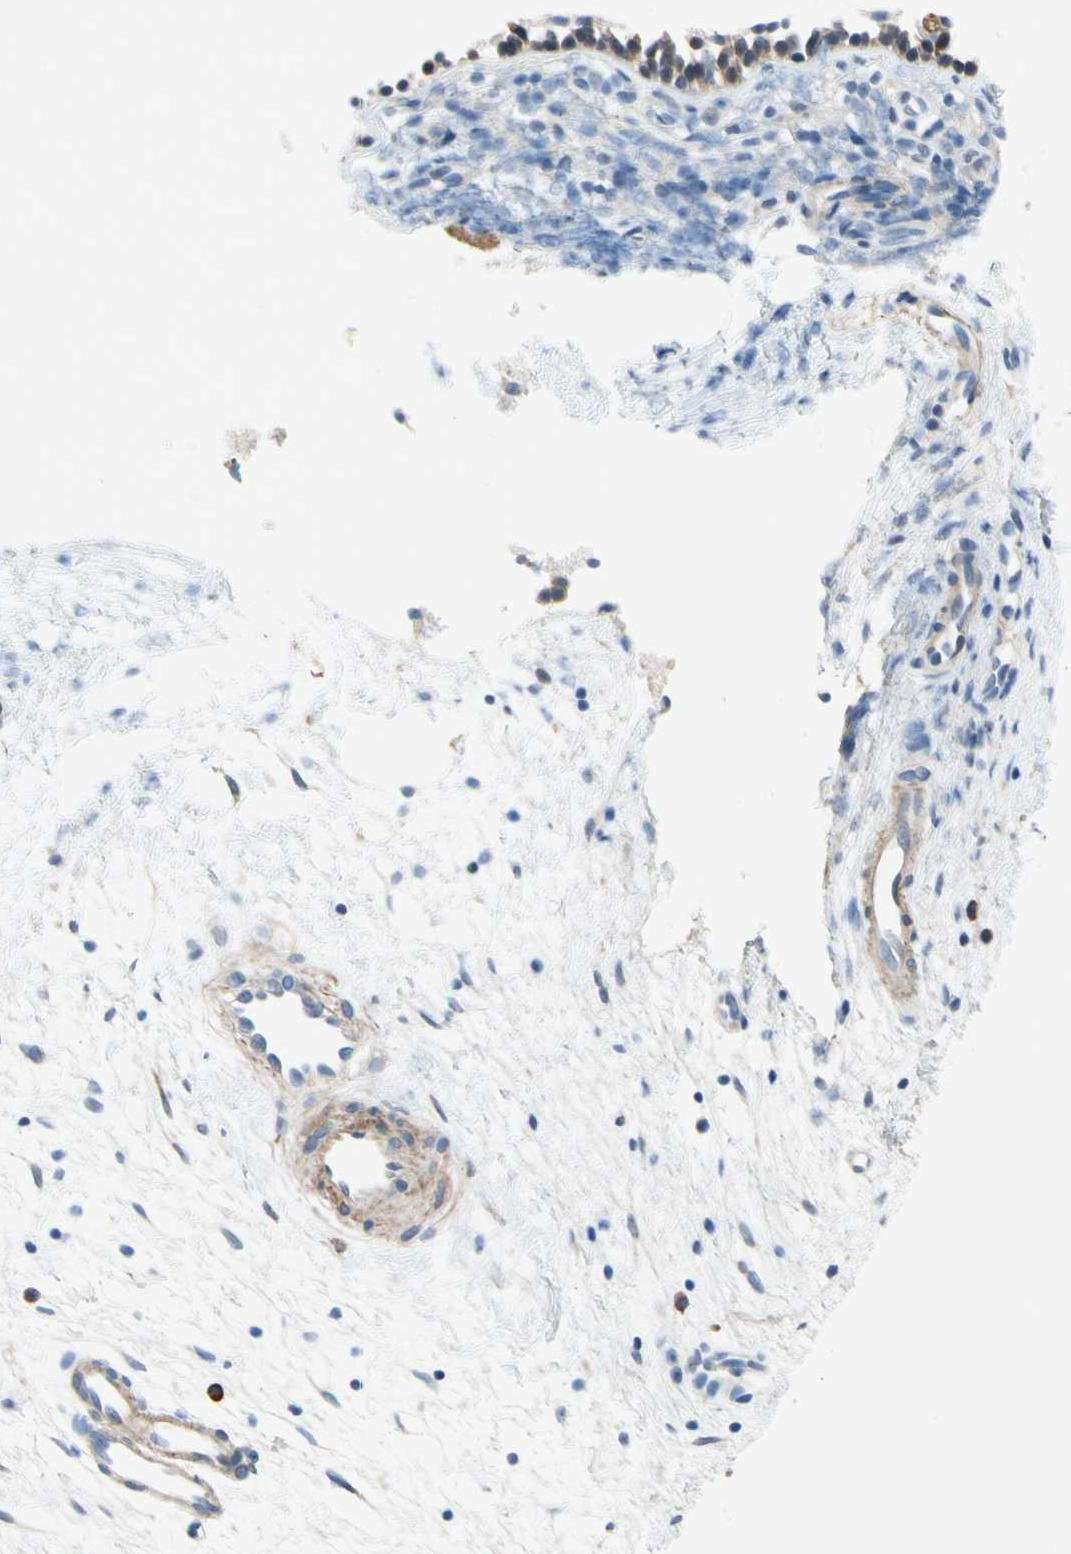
{"staining": {"intensity": "weak", "quantity": ">75%", "location": "cytoplasmic/membranous"}, "tissue": "nasopharynx", "cell_type": "Respiratory epithelial cells", "image_type": "normal", "snomed": [{"axis": "morphology", "description": "Normal tissue, NOS"}, {"axis": "topography", "description": "Nasopharynx"}], "caption": "Approximately >75% of respiratory epithelial cells in normal nasopharynx demonstrate weak cytoplasmic/membranous protein staining as visualized by brown immunohistochemical staining.", "gene": "WIPI1", "patient": {"sex": "male", "age": 21}}